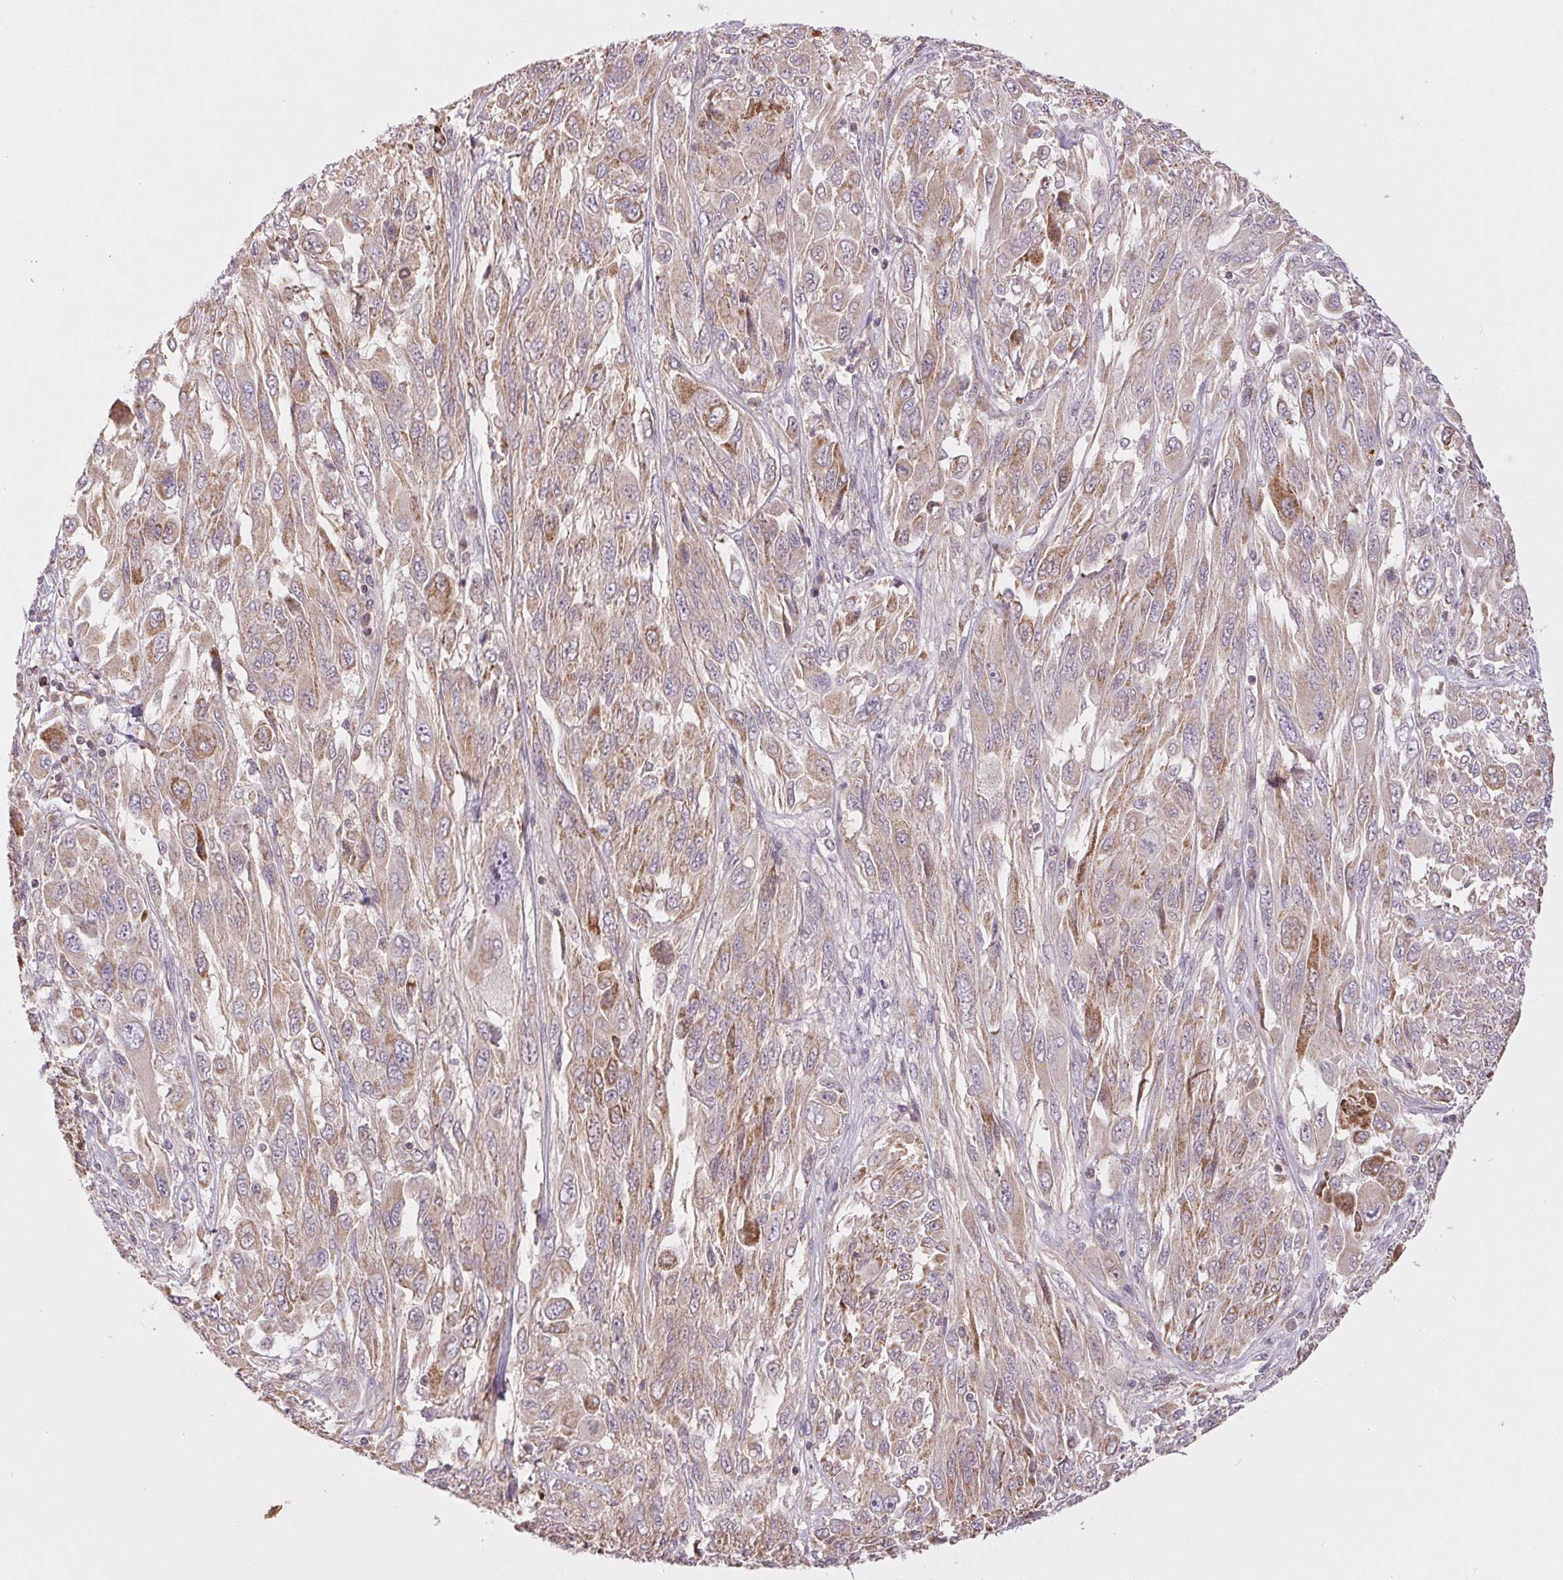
{"staining": {"intensity": "moderate", "quantity": "<25%", "location": "cytoplasmic/membranous"}, "tissue": "melanoma", "cell_type": "Tumor cells", "image_type": "cancer", "snomed": [{"axis": "morphology", "description": "Malignant melanoma, NOS"}, {"axis": "topography", "description": "Skin"}], "caption": "Malignant melanoma stained with immunohistochemistry (IHC) exhibits moderate cytoplasmic/membranous positivity in approximately <25% of tumor cells. (DAB IHC, brown staining for protein, blue staining for nuclei).", "gene": "MAP3K5", "patient": {"sex": "female", "age": 91}}